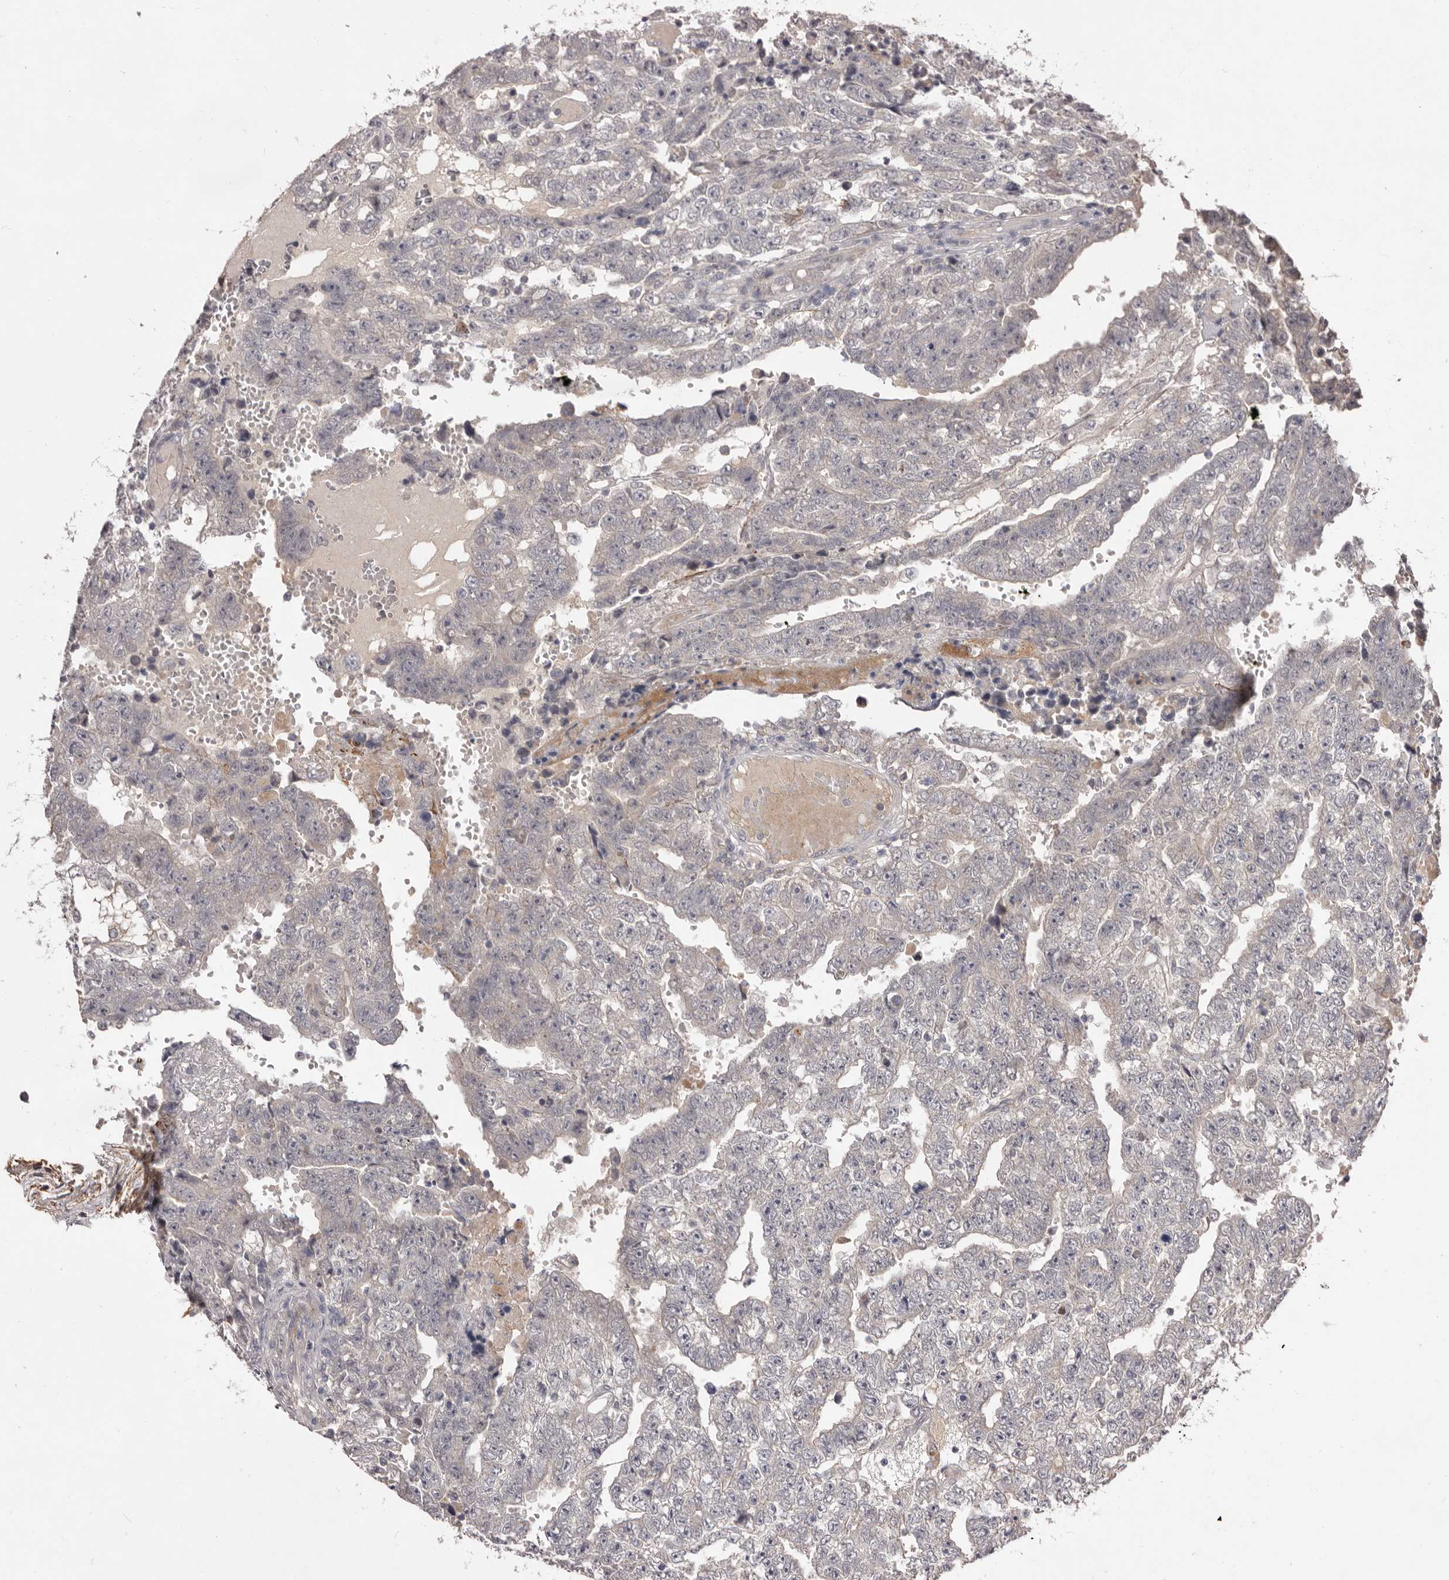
{"staining": {"intensity": "negative", "quantity": "none", "location": "none"}, "tissue": "testis cancer", "cell_type": "Tumor cells", "image_type": "cancer", "snomed": [{"axis": "morphology", "description": "Carcinoma, Embryonal, NOS"}, {"axis": "topography", "description": "Testis"}], "caption": "Tumor cells show no significant staining in testis embryonal carcinoma.", "gene": "HBS1L", "patient": {"sex": "male", "age": 25}}